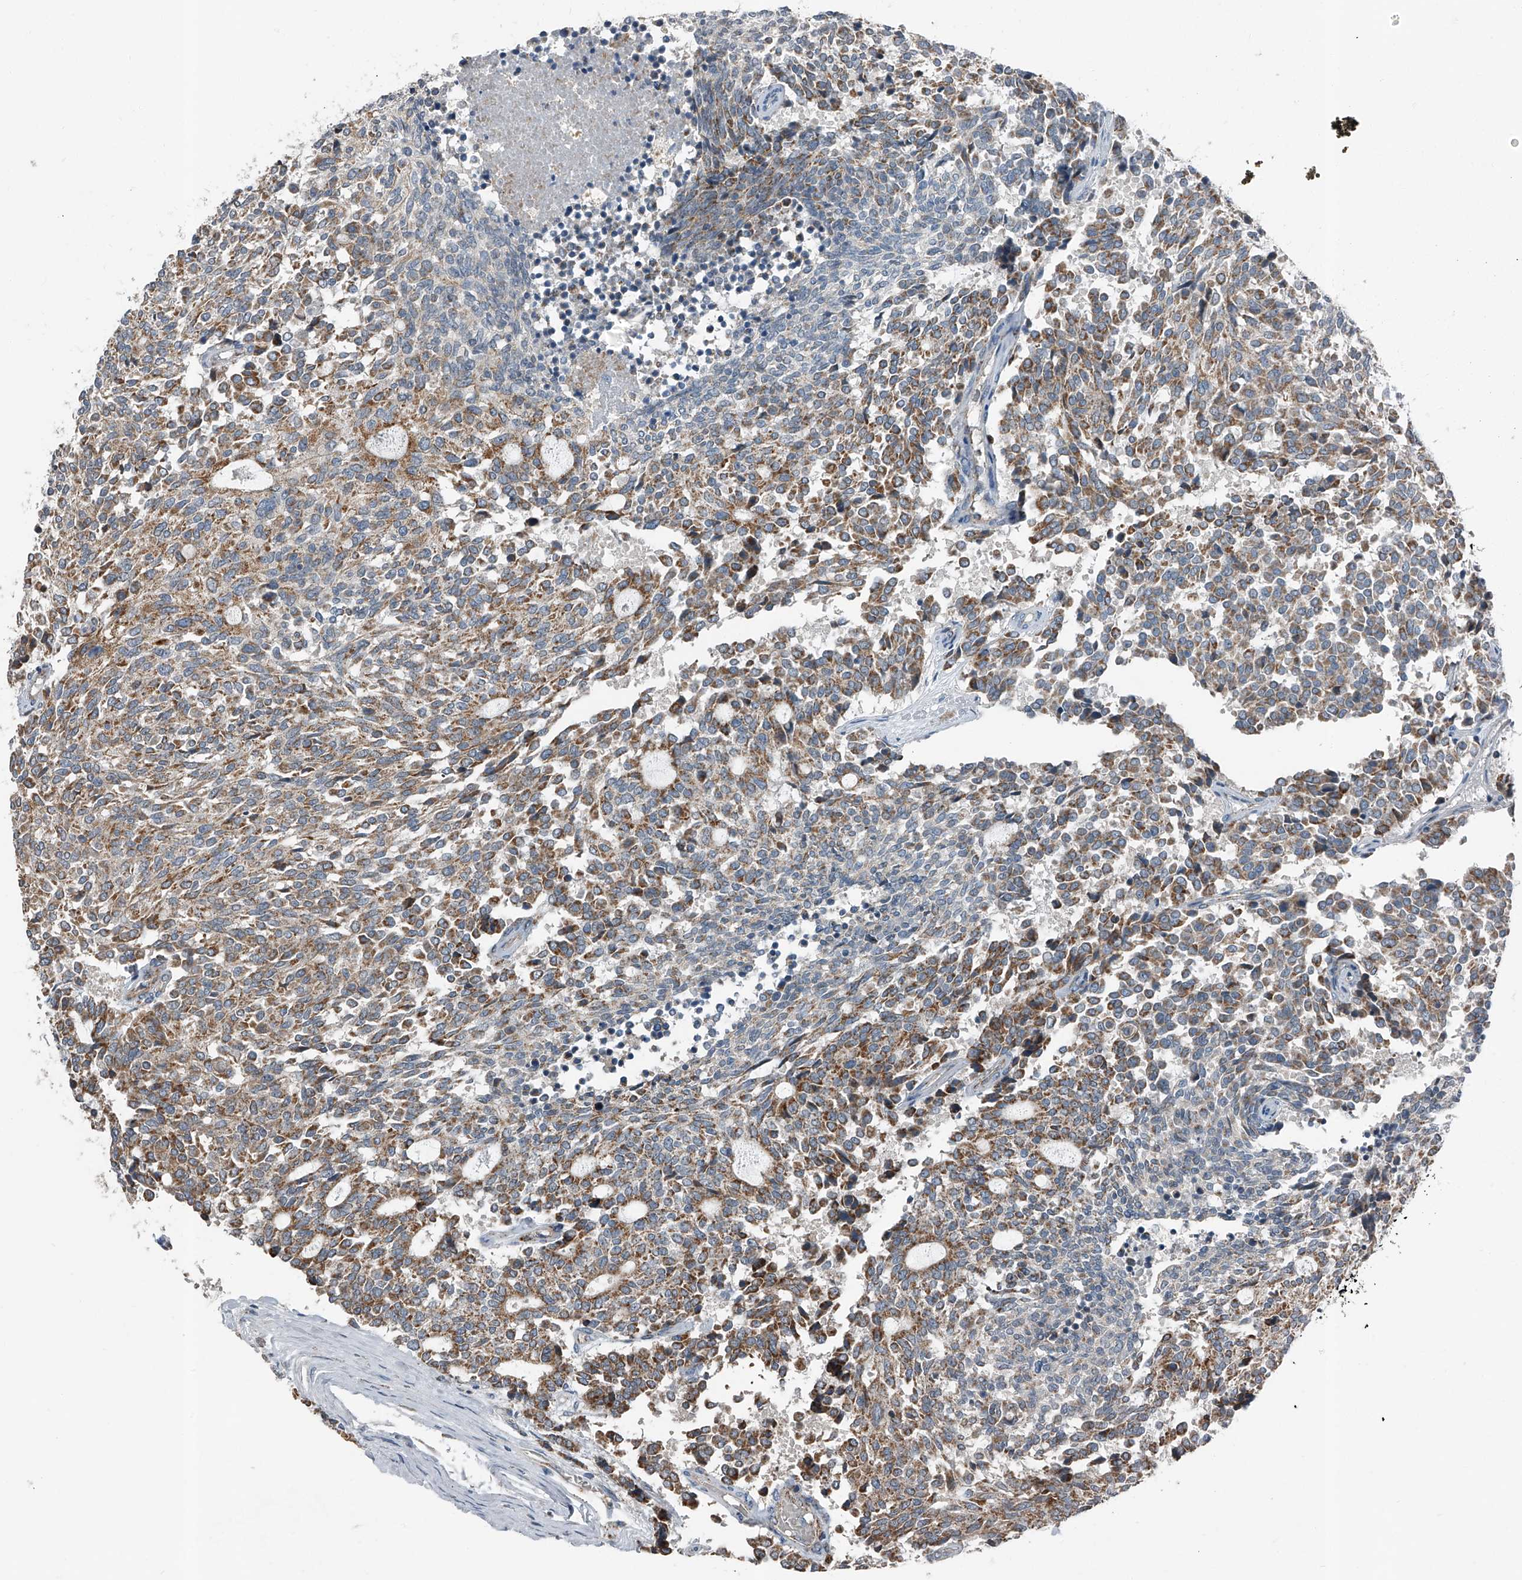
{"staining": {"intensity": "moderate", "quantity": ">75%", "location": "cytoplasmic/membranous"}, "tissue": "carcinoid", "cell_type": "Tumor cells", "image_type": "cancer", "snomed": [{"axis": "morphology", "description": "Carcinoid, malignant, NOS"}, {"axis": "topography", "description": "Pancreas"}], "caption": "Approximately >75% of tumor cells in carcinoid show moderate cytoplasmic/membranous protein expression as visualized by brown immunohistochemical staining.", "gene": "CHRNA7", "patient": {"sex": "female", "age": 54}}